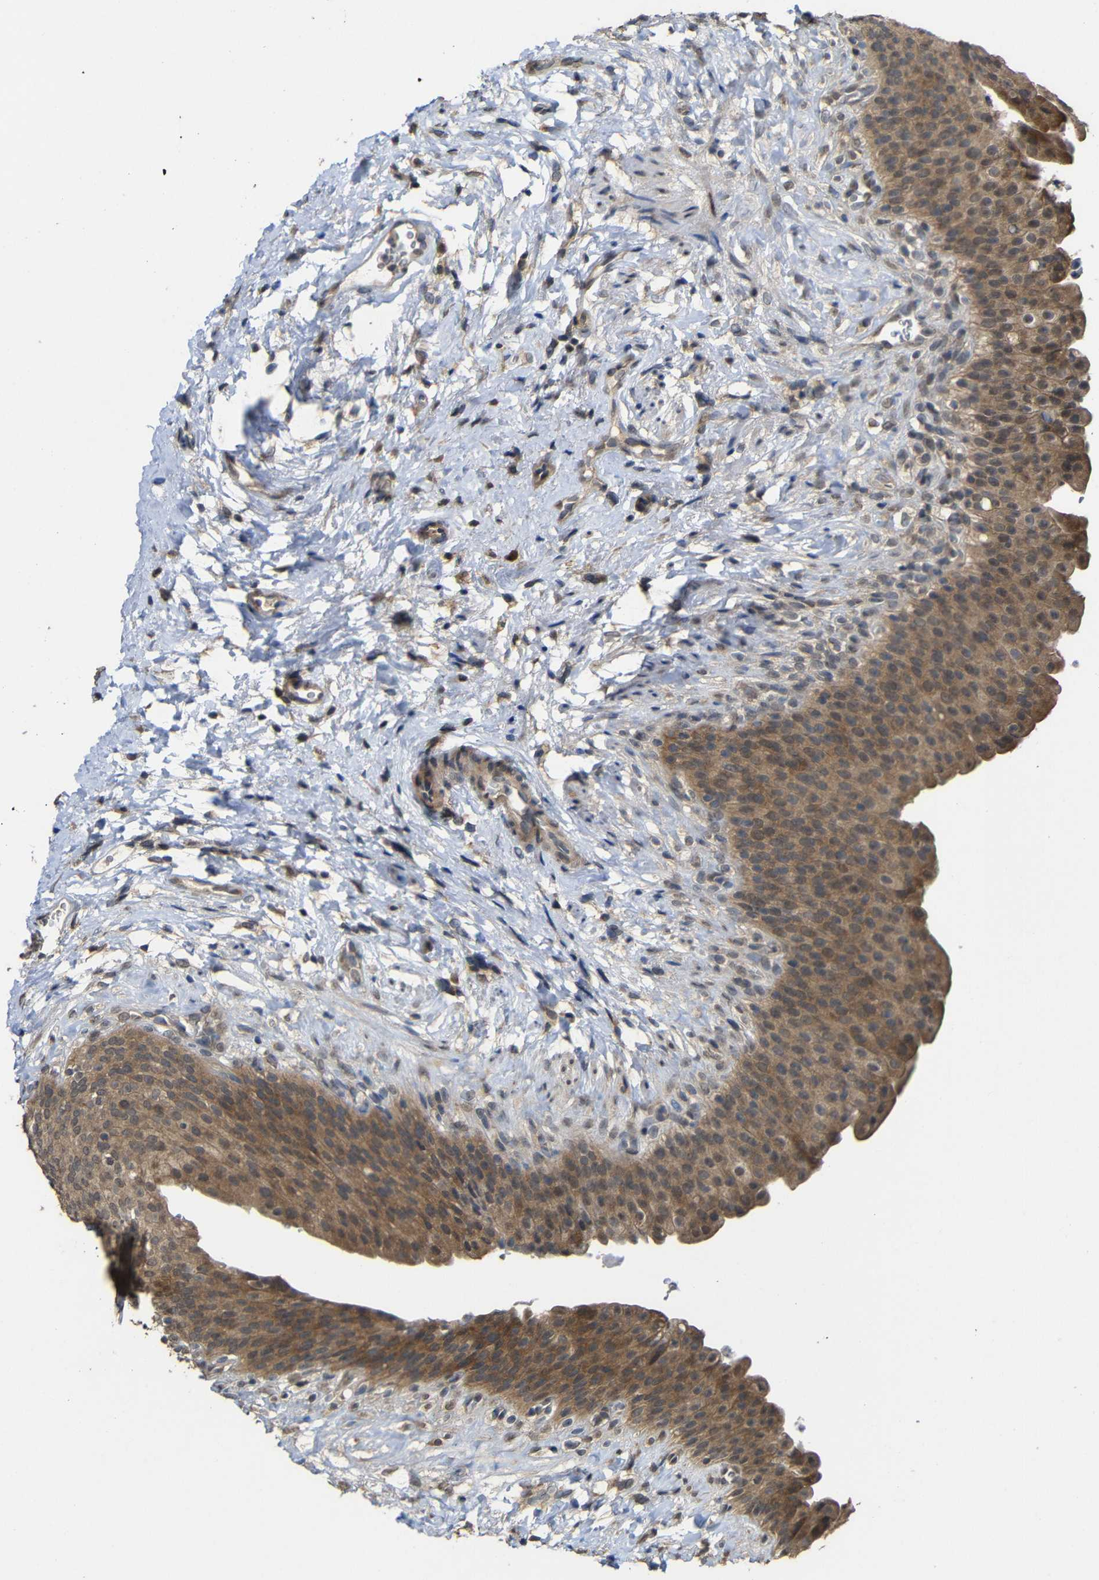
{"staining": {"intensity": "moderate", "quantity": ">75%", "location": "cytoplasmic/membranous"}, "tissue": "urinary bladder", "cell_type": "Urothelial cells", "image_type": "normal", "snomed": [{"axis": "morphology", "description": "Normal tissue, NOS"}, {"axis": "topography", "description": "Urinary bladder"}], "caption": "High-power microscopy captured an IHC micrograph of benign urinary bladder, revealing moderate cytoplasmic/membranous staining in about >75% of urothelial cells. (Brightfield microscopy of DAB IHC at high magnification).", "gene": "ATG12", "patient": {"sex": "female", "age": 79}}